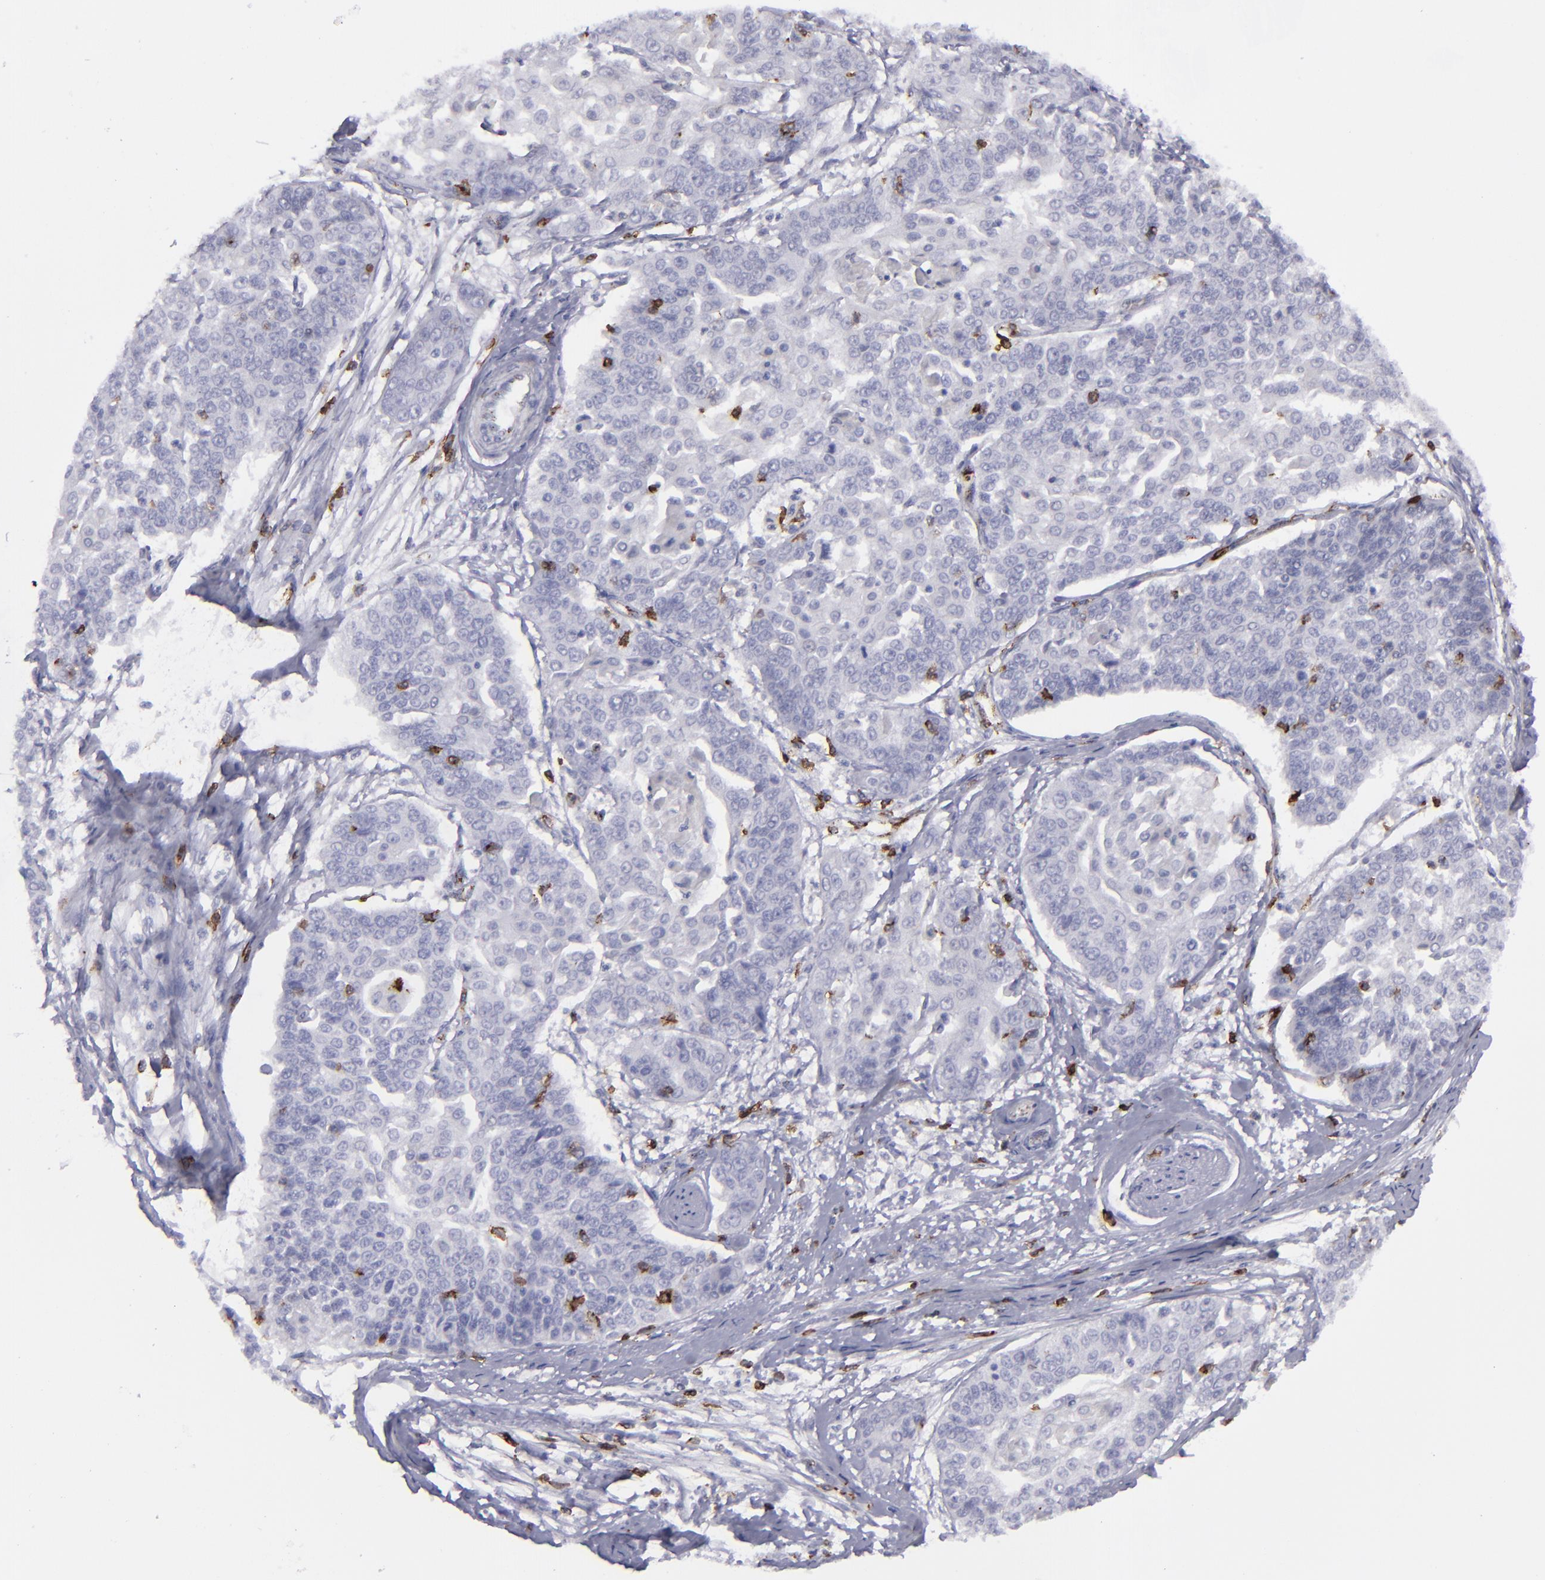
{"staining": {"intensity": "negative", "quantity": "none", "location": "none"}, "tissue": "cervical cancer", "cell_type": "Tumor cells", "image_type": "cancer", "snomed": [{"axis": "morphology", "description": "Squamous cell carcinoma, NOS"}, {"axis": "topography", "description": "Cervix"}], "caption": "This image is of cervical cancer stained with immunohistochemistry to label a protein in brown with the nuclei are counter-stained blue. There is no staining in tumor cells.", "gene": "CD27", "patient": {"sex": "female", "age": 64}}